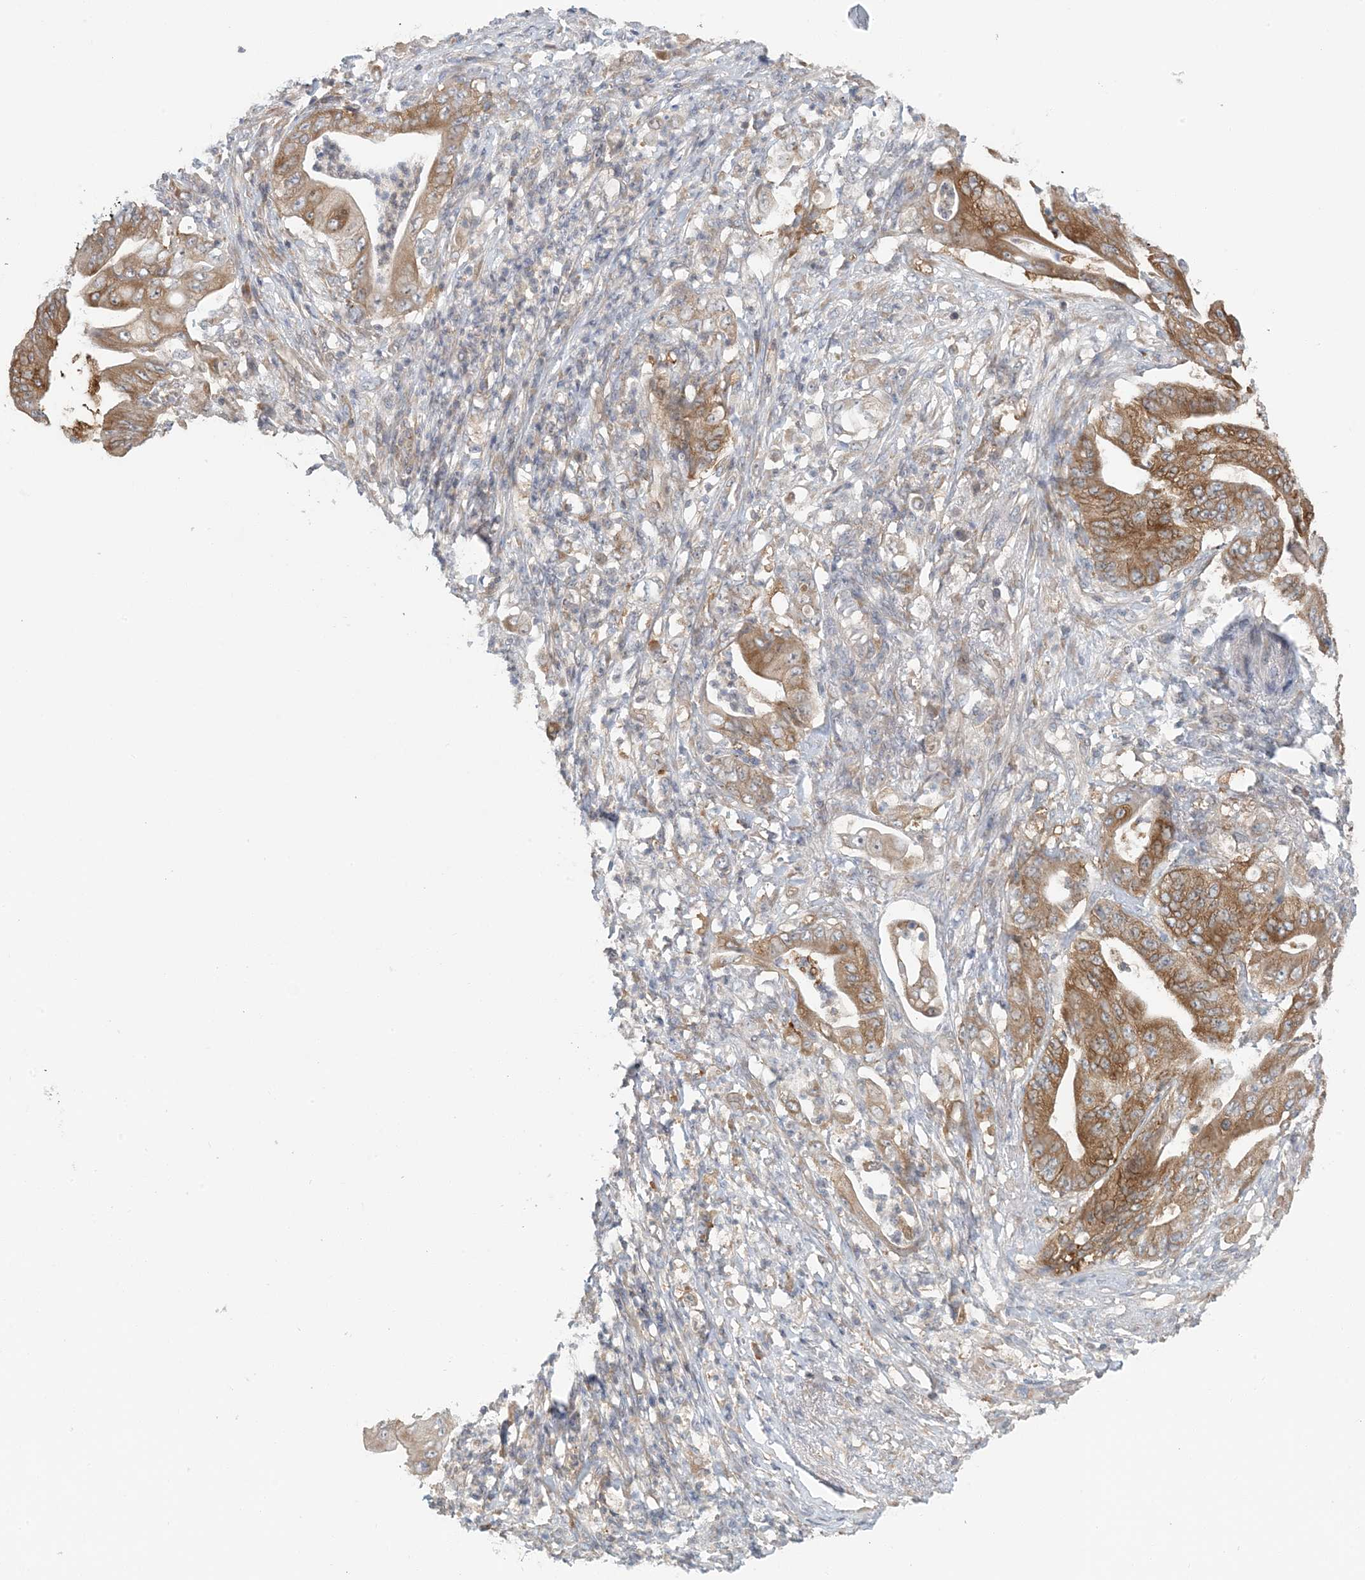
{"staining": {"intensity": "strong", "quantity": ">75%", "location": "cytoplasmic/membranous"}, "tissue": "stomach cancer", "cell_type": "Tumor cells", "image_type": "cancer", "snomed": [{"axis": "morphology", "description": "Adenocarcinoma, NOS"}, {"axis": "topography", "description": "Stomach"}], "caption": "Stomach adenocarcinoma stained for a protein displays strong cytoplasmic/membranous positivity in tumor cells.", "gene": "ATP13A2", "patient": {"sex": "female", "age": 73}}